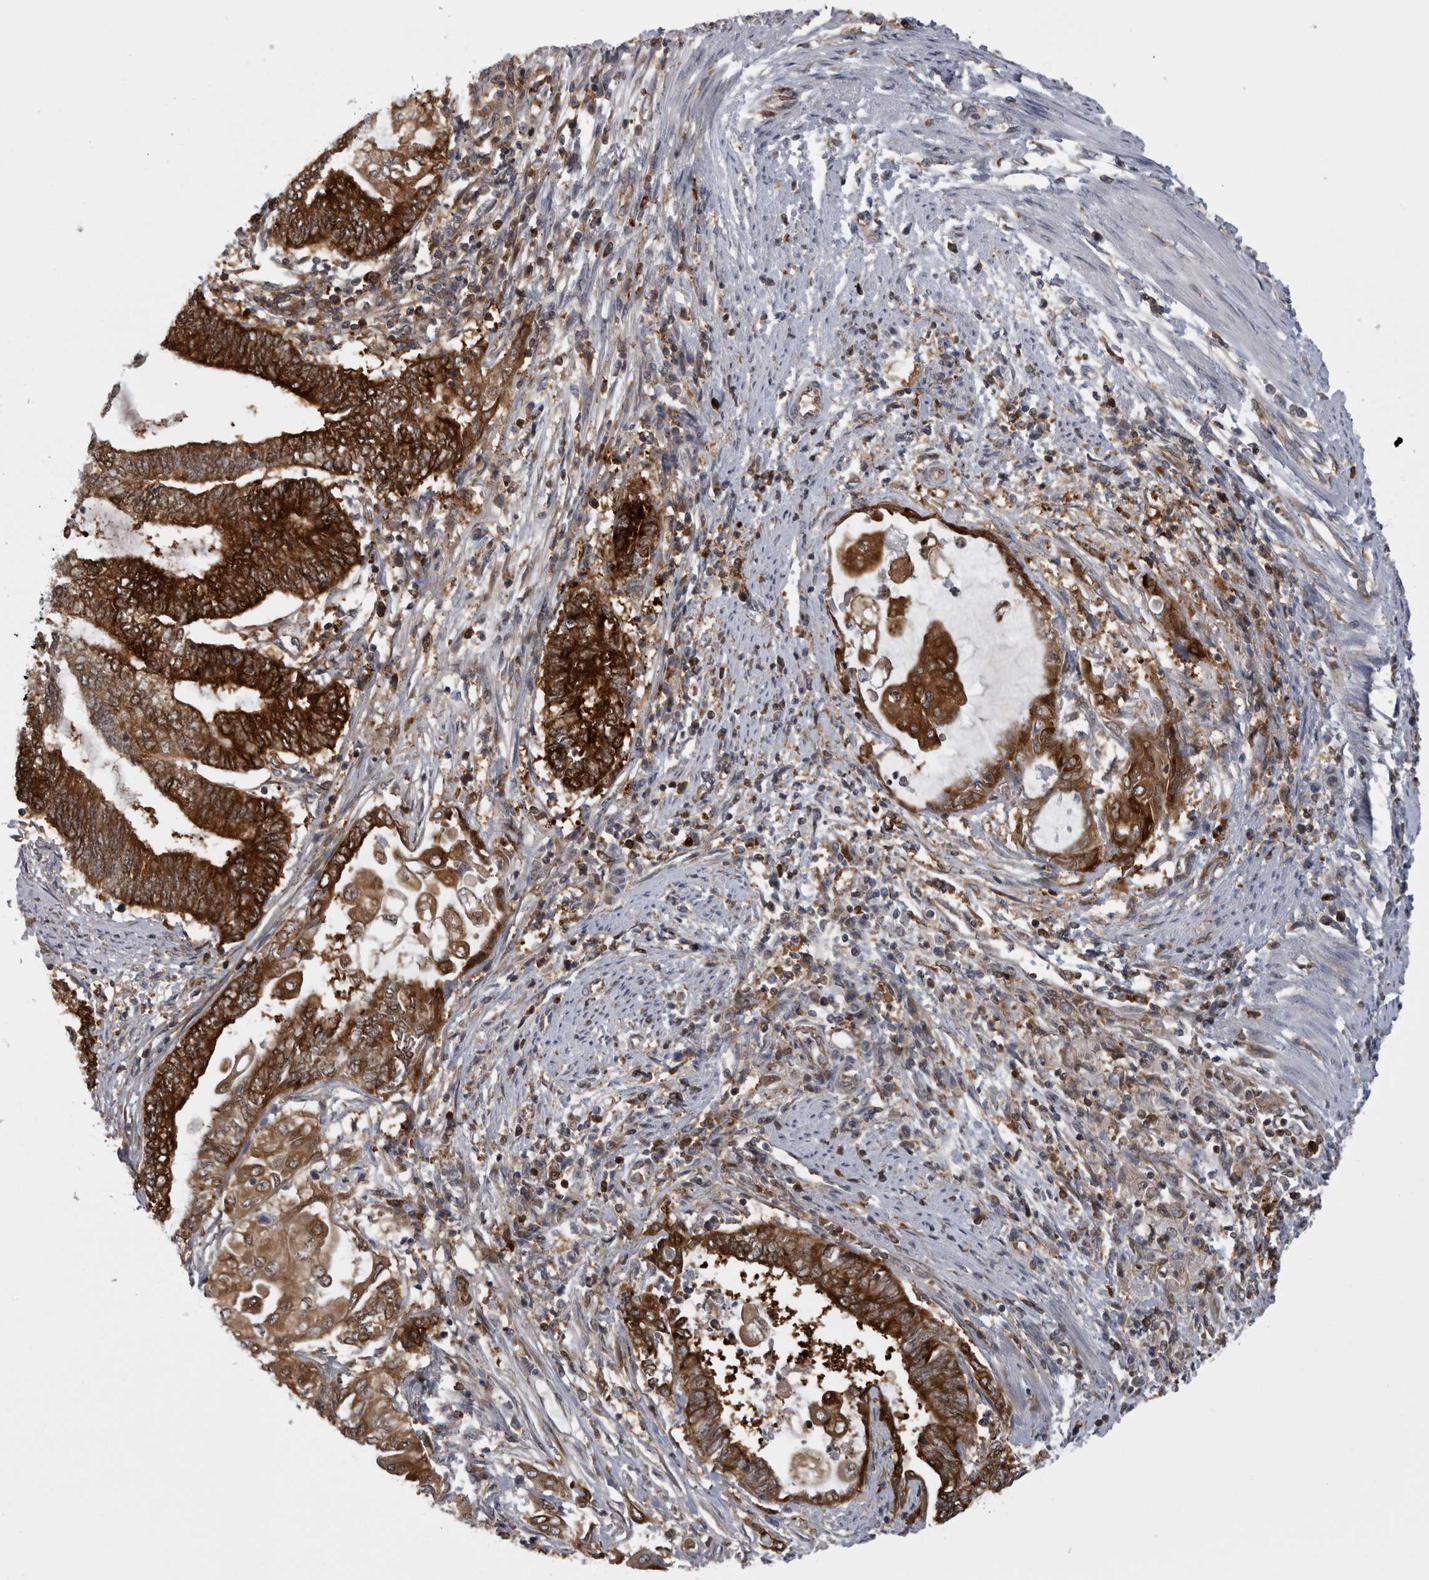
{"staining": {"intensity": "strong", "quantity": ">75%", "location": "cytoplasmic/membranous,nuclear"}, "tissue": "endometrial cancer", "cell_type": "Tumor cells", "image_type": "cancer", "snomed": [{"axis": "morphology", "description": "Adenocarcinoma, NOS"}, {"axis": "topography", "description": "Uterus"}, {"axis": "topography", "description": "Endometrium"}], "caption": "The micrograph exhibits staining of endometrial cancer (adenocarcinoma), revealing strong cytoplasmic/membranous and nuclear protein expression (brown color) within tumor cells. The staining is performed using DAB brown chromogen to label protein expression. The nuclei are counter-stained blue using hematoxylin.", "gene": "CACYBP", "patient": {"sex": "female", "age": 70}}